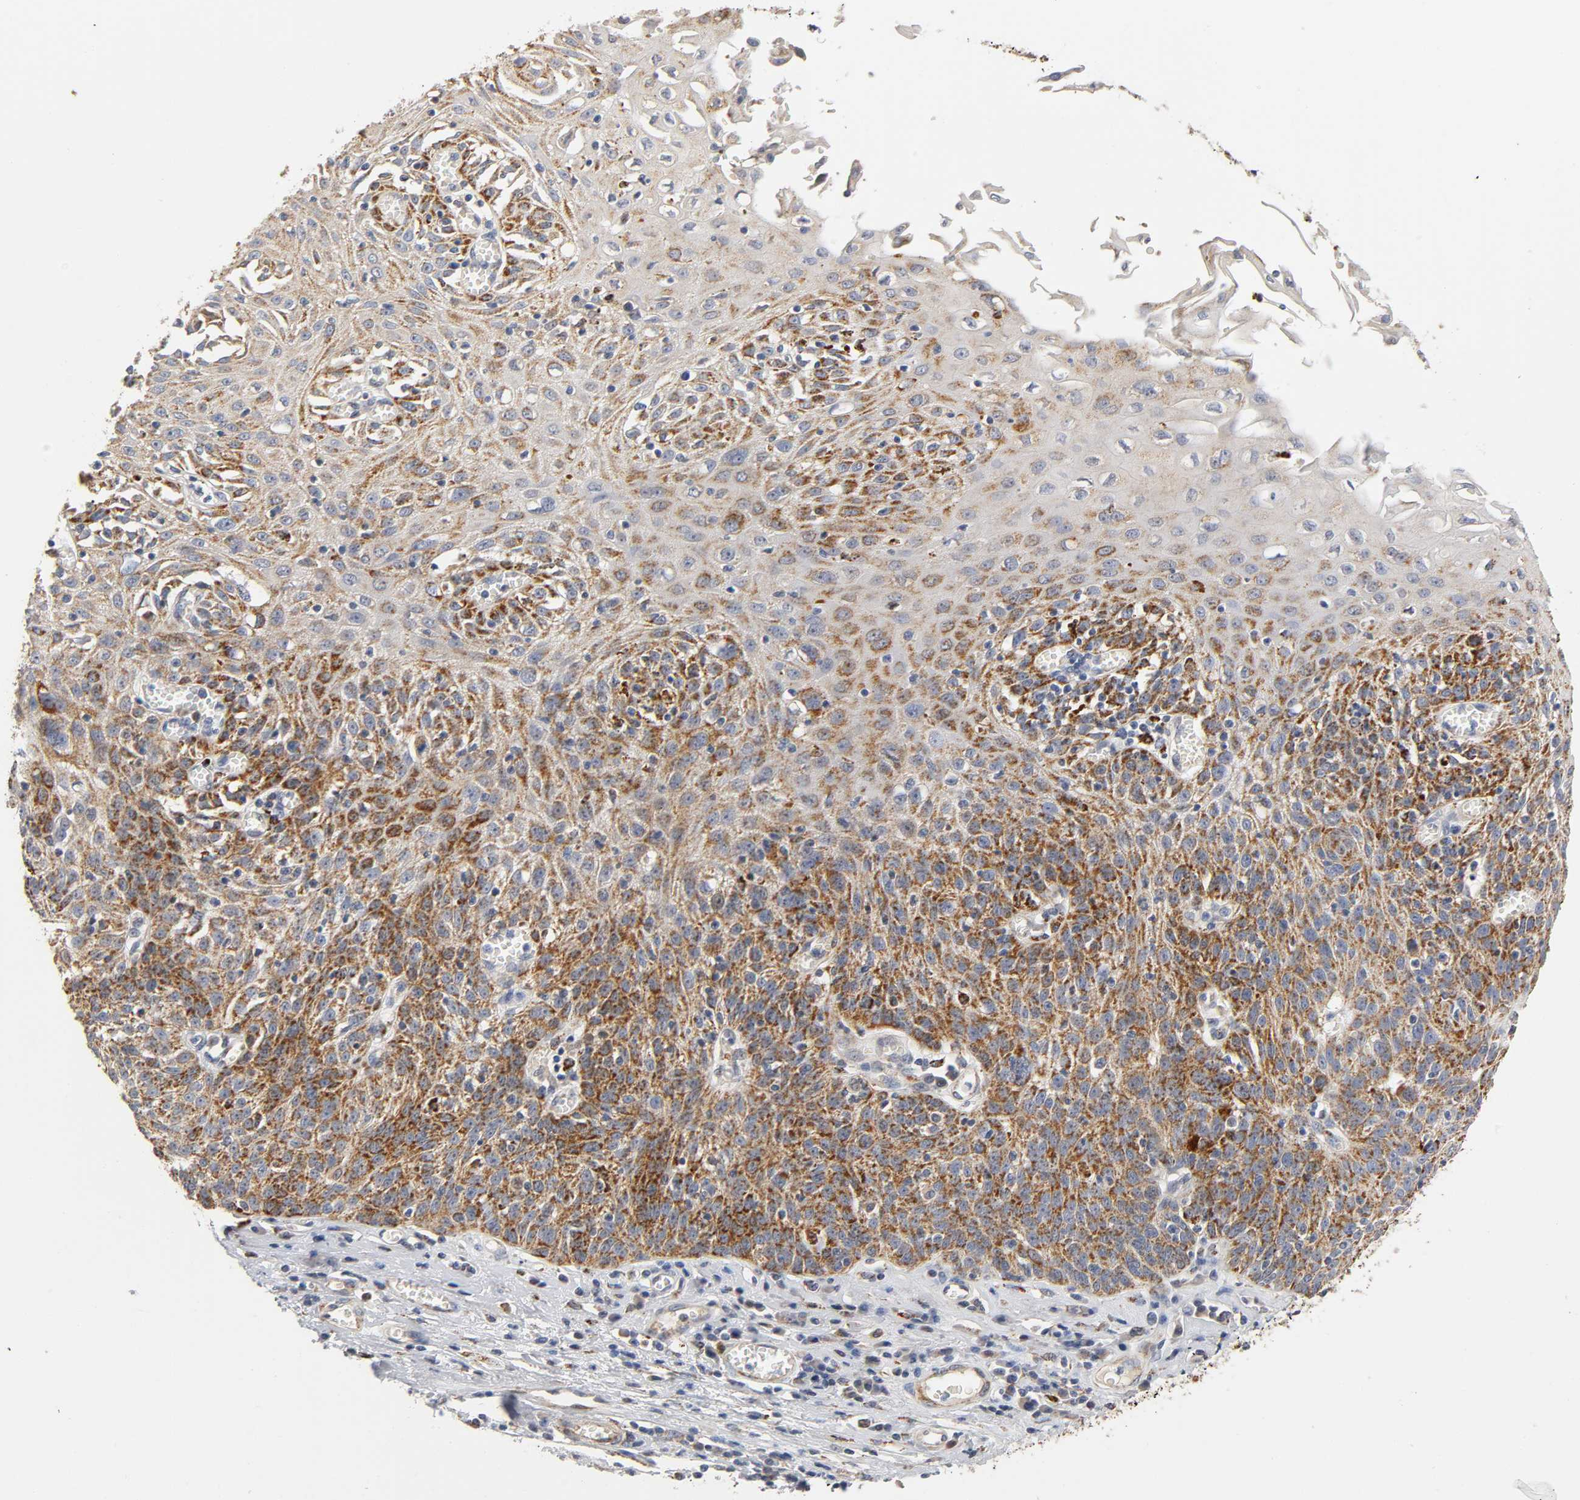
{"staining": {"intensity": "strong", "quantity": "25%-75%", "location": "cytoplasmic/membranous"}, "tissue": "esophagus", "cell_type": "Squamous epithelial cells", "image_type": "normal", "snomed": [{"axis": "morphology", "description": "Normal tissue, NOS"}, {"axis": "morphology", "description": "Squamous cell carcinoma, NOS"}, {"axis": "topography", "description": "Esophagus"}], "caption": "Unremarkable esophagus reveals strong cytoplasmic/membranous positivity in approximately 25%-75% of squamous epithelial cells (Stains: DAB (3,3'-diaminobenzidine) in brown, nuclei in blue, Microscopy: brightfield microscopy at high magnification)..", "gene": "ISG15", "patient": {"sex": "male", "age": 65}}